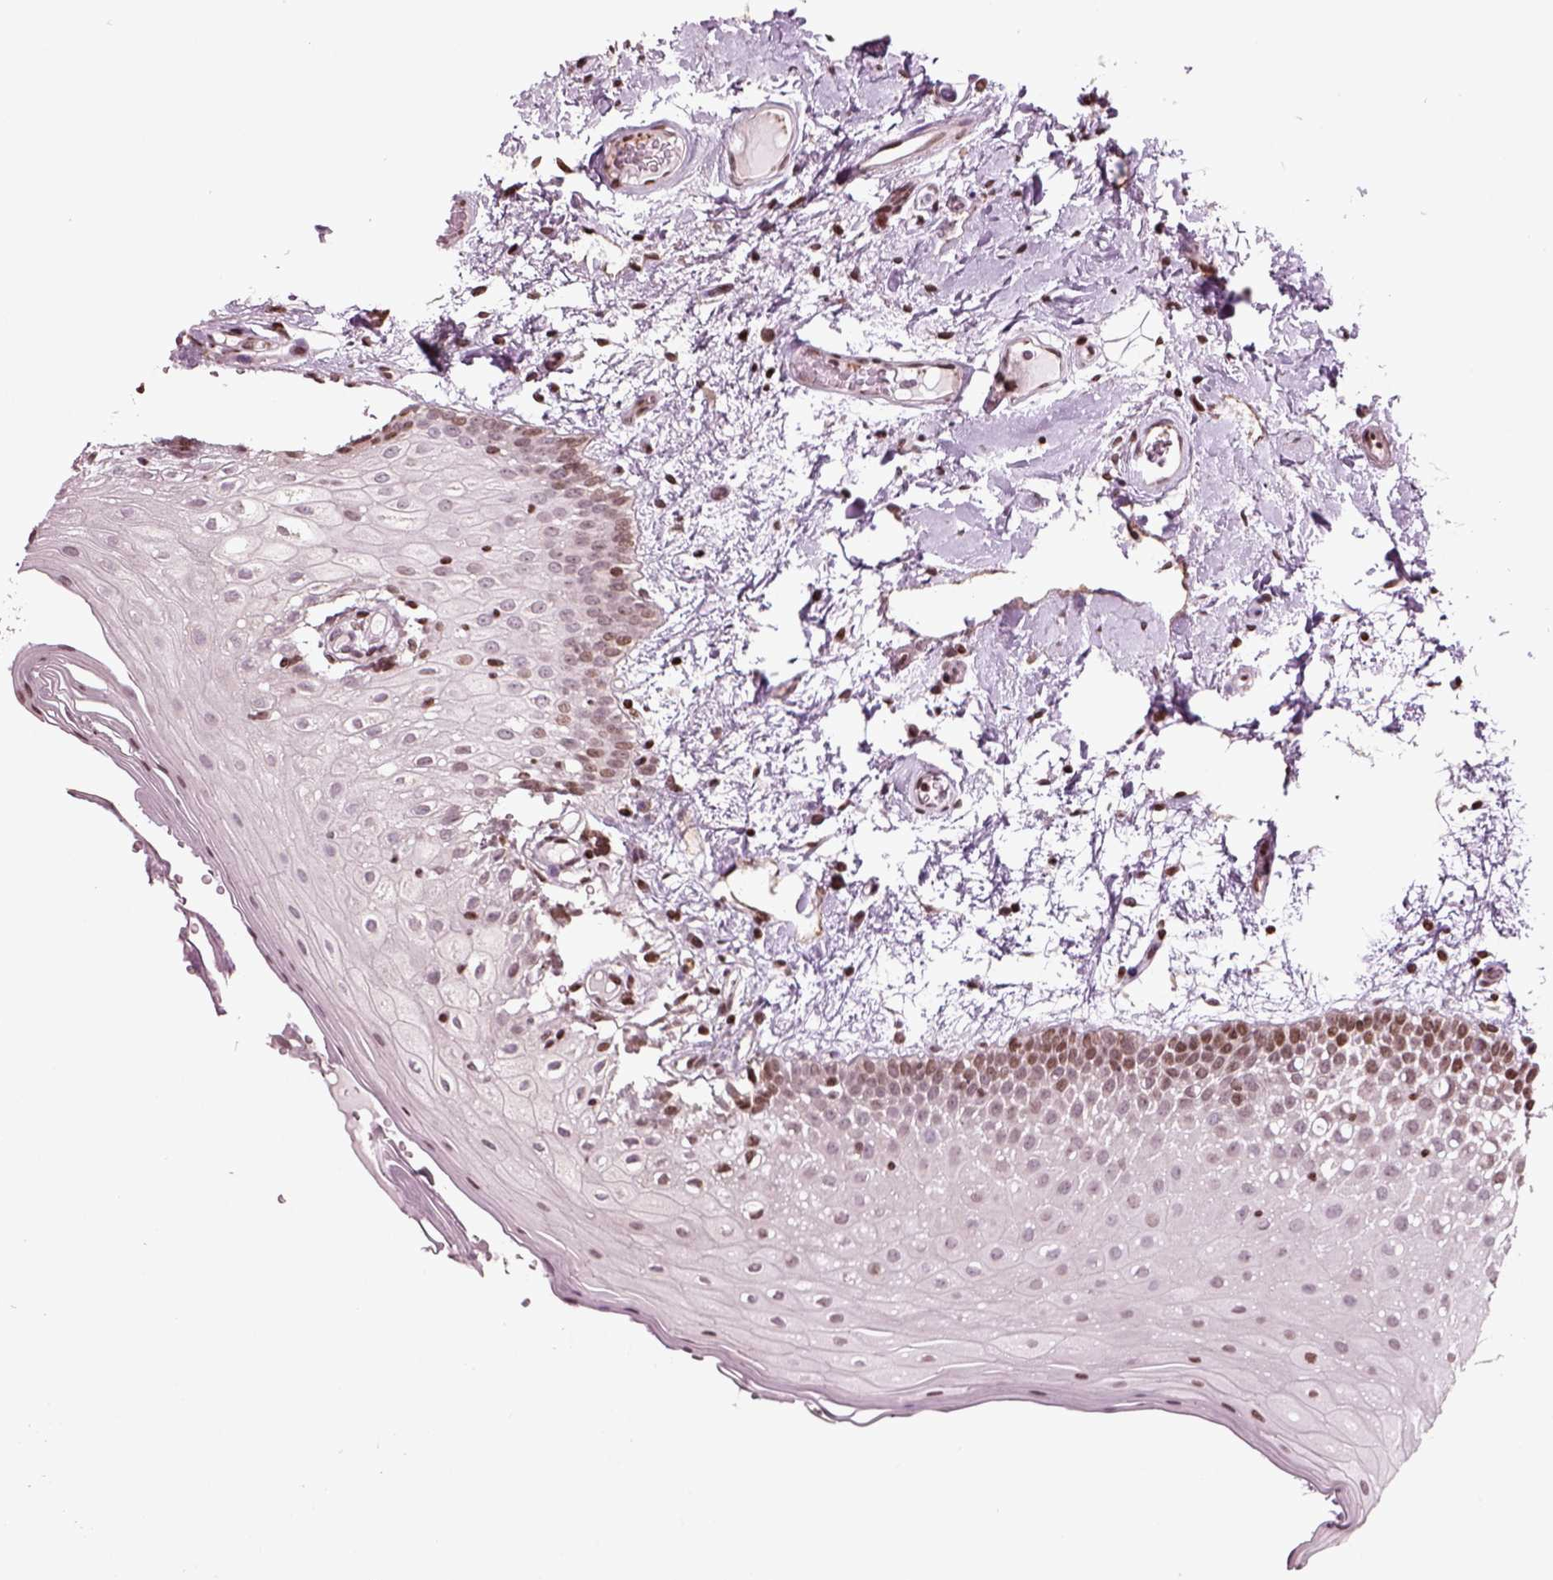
{"staining": {"intensity": "moderate", "quantity": "<25%", "location": "nuclear"}, "tissue": "oral mucosa", "cell_type": "Squamous epithelial cells", "image_type": "normal", "snomed": [{"axis": "morphology", "description": "Normal tissue, NOS"}, {"axis": "morphology", "description": "Squamous cell carcinoma, NOS"}, {"axis": "topography", "description": "Oral tissue"}, {"axis": "topography", "description": "Head-Neck"}], "caption": "Human oral mucosa stained with a brown dye displays moderate nuclear positive expression in approximately <25% of squamous epithelial cells.", "gene": "HEYL", "patient": {"sex": "male", "age": 69}}